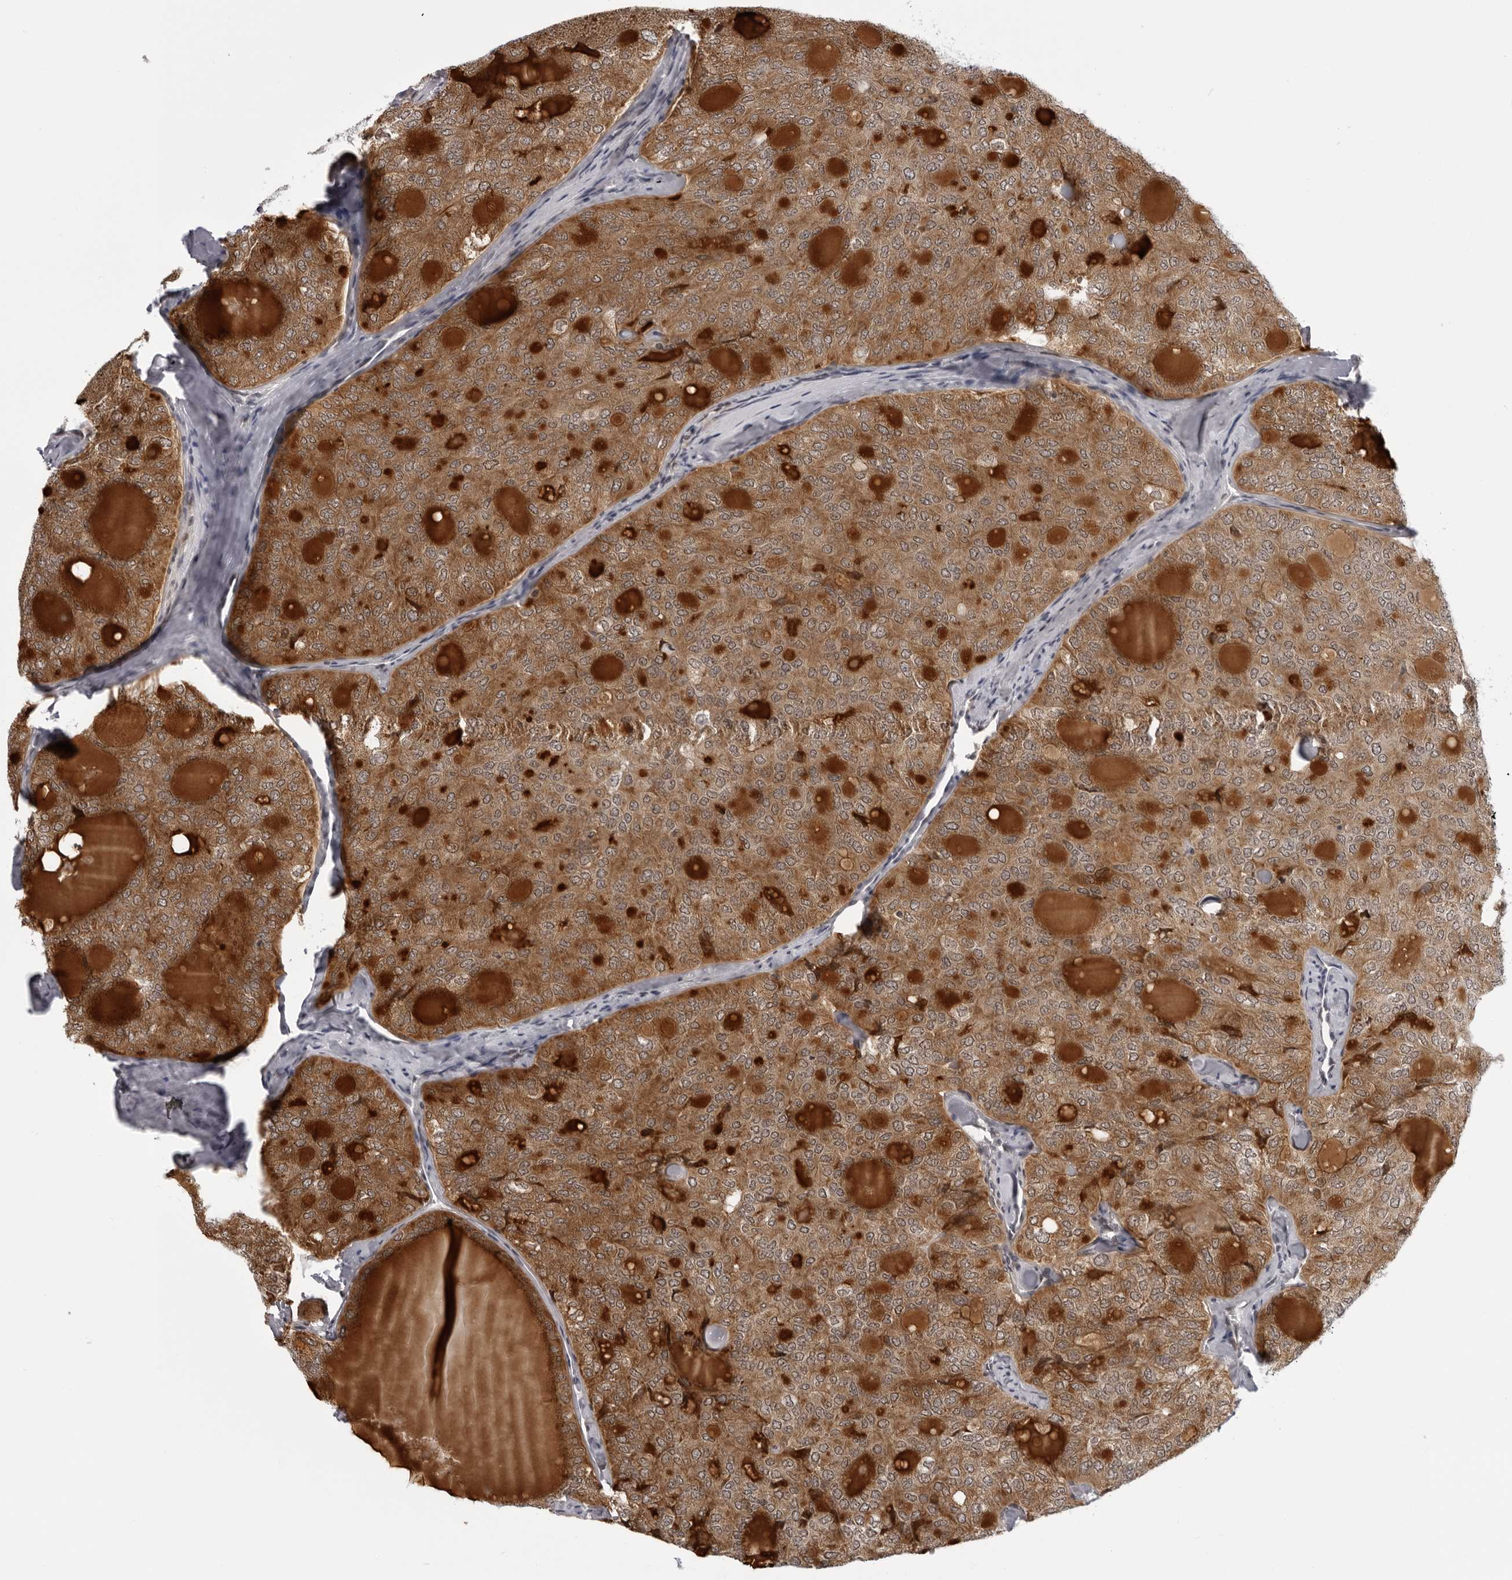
{"staining": {"intensity": "moderate", "quantity": ">75%", "location": "cytoplasmic/membranous"}, "tissue": "thyroid cancer", "cell_type": "Tumor cells", "image_type": "cancer", "snomed": [{"axis": "morphology", "description": "Follicular adenoma carcinoma, NOS"}, {"axis": "topography", "description": "Thyroid gland"}], "caption": "Protein expression analysis of human thyroid cancer reveals moderate cytoplasmic/membranous staining in about >75% of tumor cells.", "gene": "GCSAML", "patient": {"sex": "male", "age": 75}}